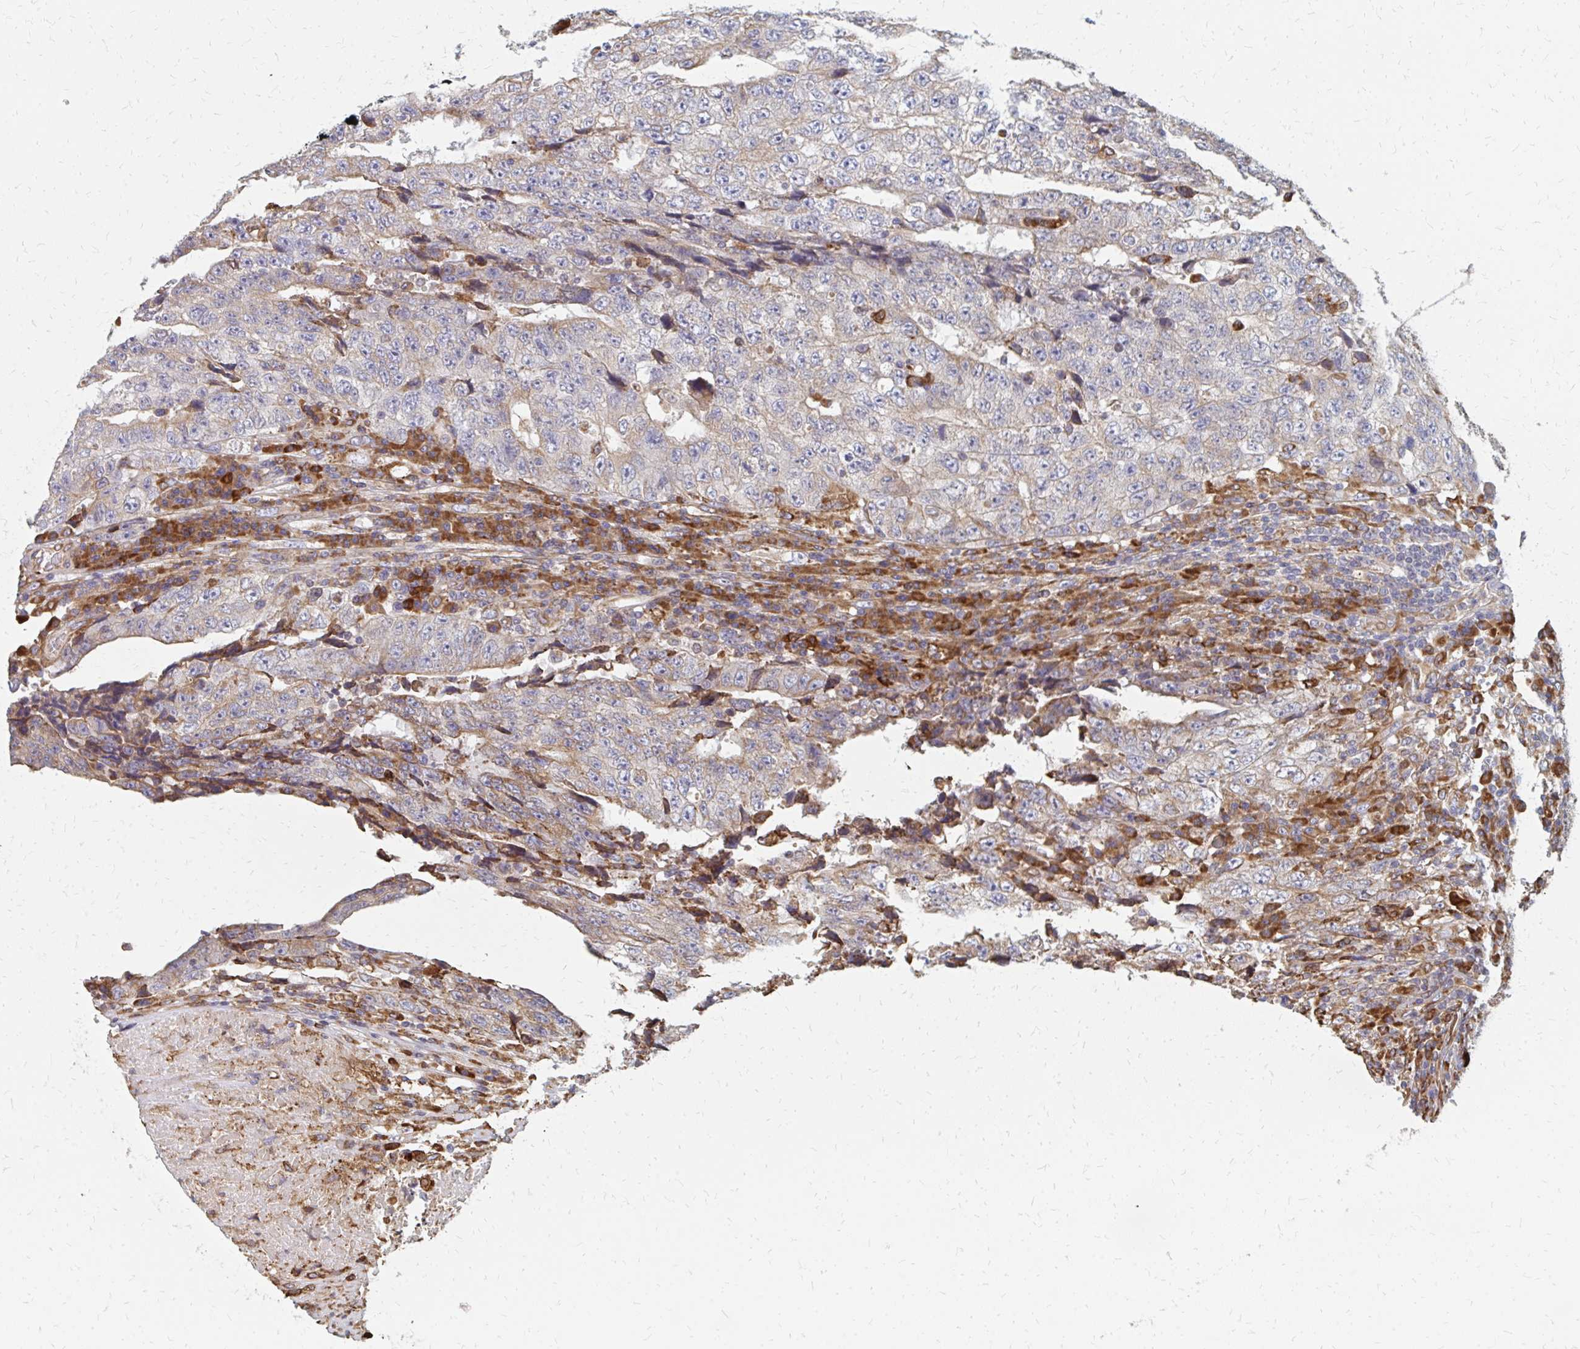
{"staining": {"intensity": "weak", "quantity": "<25%", "location": "cytoplasmic/membranous"}, "tissue": "testis cancer", "cell_type": "Tumor cells", "image_type": "cancer", "snomed": [{"axis": "morphology", "description": "Necrosis, NOS"}, {"axis": "morphology", "description": "Carcinoma, Embryonal, NOS"}, {"axis": "topography", "description": "Testis"}], "caption": "The image demonstrates no staining of tumor cells in embryonal carcinoma (testis).", "gene": "PPP1R13L", "patient": {"sex": "male", "age": 19}}